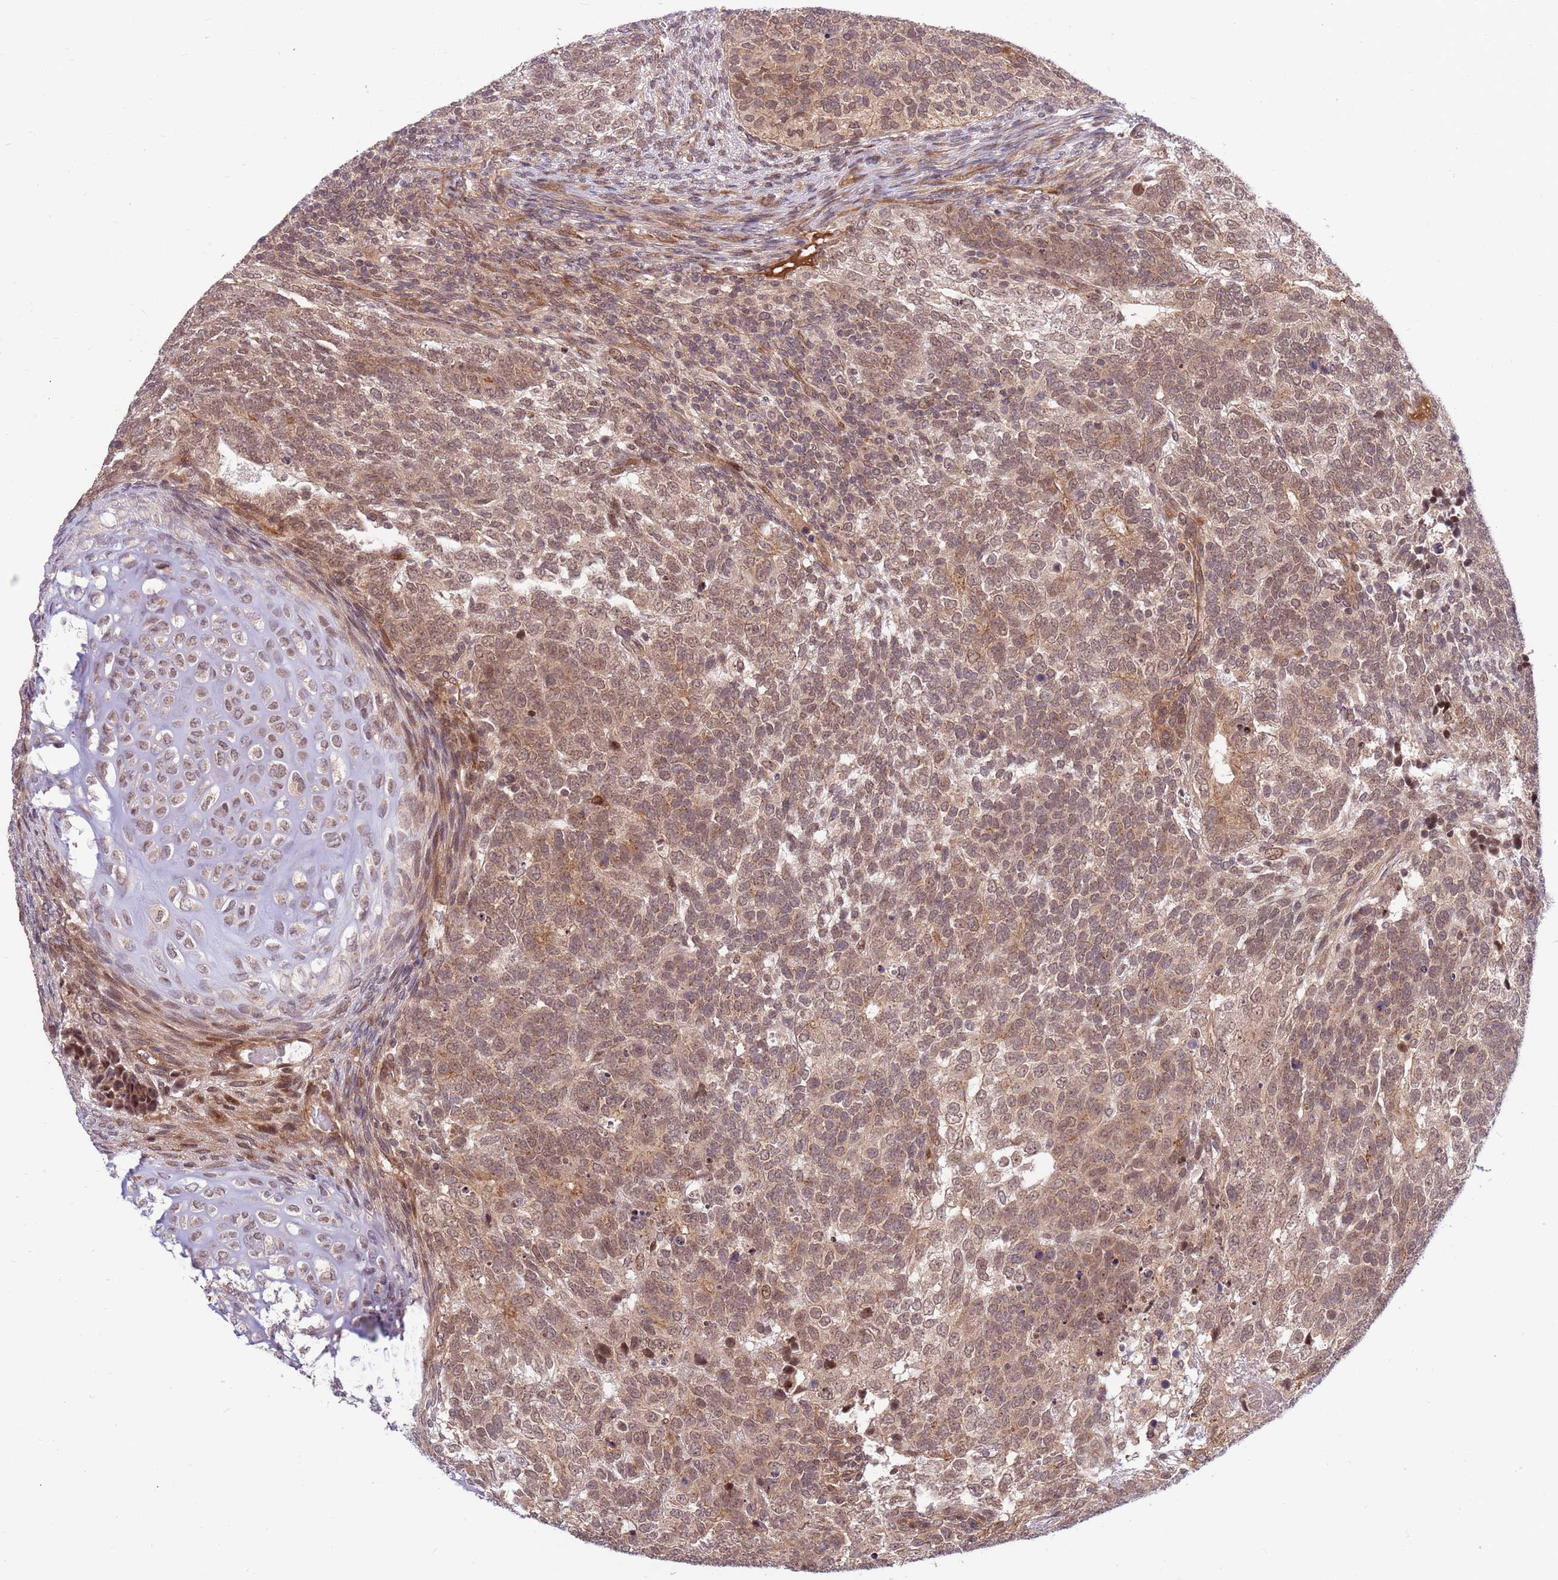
{"staining": {"intensity": "weak", "quantity": ">75%", "location": "nuclear"}, "tissue": "testis cancer", "cell_type": "Tumor cells", "image_type": "cancer", "snomed": [{"axis": "morphology", "description": "Carcinoma, Embryonal, NOS"}, {"axis": "topography", "description": "Testis"}], "caption": "Human testis embryonal carcinoma stained with a brown dye shows weak nuclear positive staining in approximately >75% of tumor cells.", "gene": "HAUS3", "patient": {"sex": "male", "age": 23}}